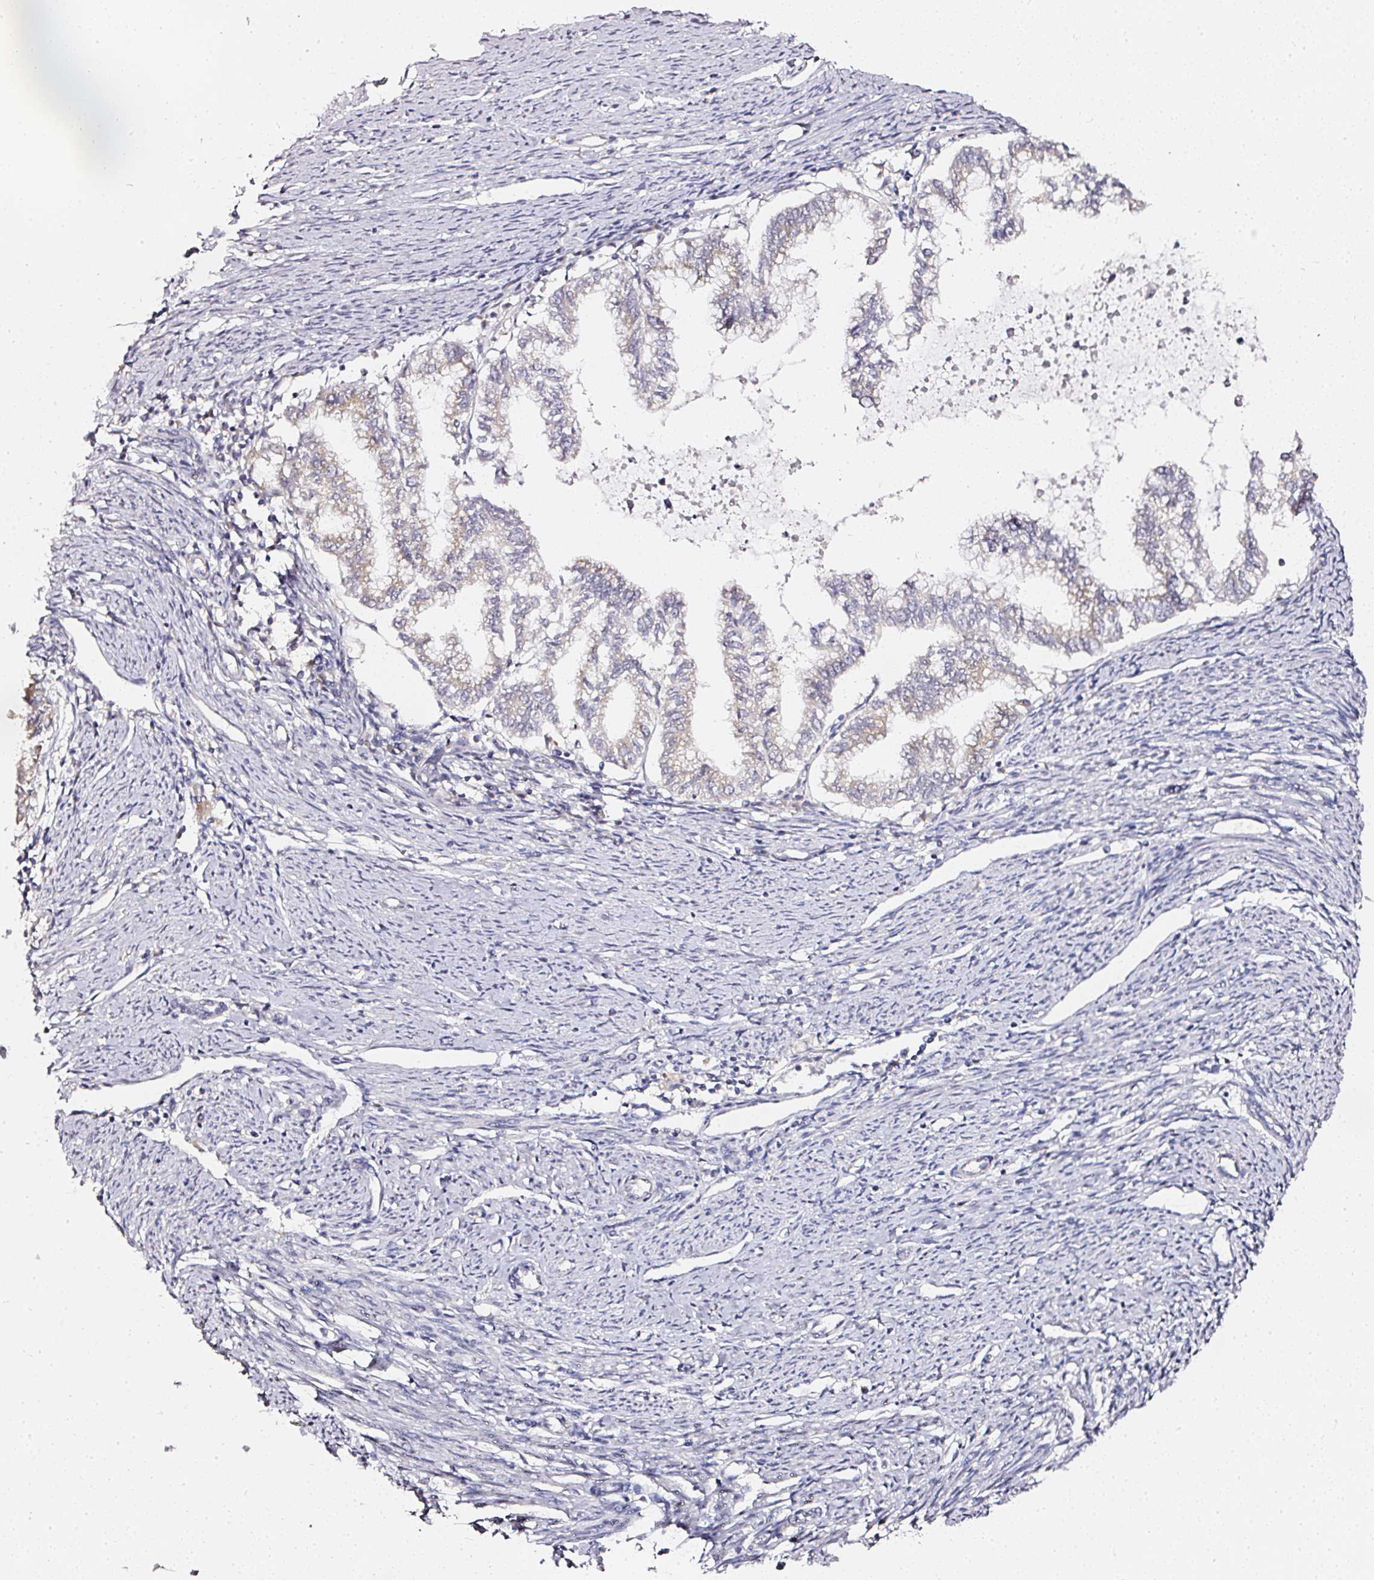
{"staining": {"intensity": "weak", "quantity": "25%-75%", "location": "cytoplasmic/membranous"}, "tissue": "endometrial cancer", "cell_type": "Tumor cells", "image_type": "cancer", "snomed": [{"axis": "morphology", "description": "Adenocarcinoma, NOS"}, {"axis": "topography", "description": "Endometrium"}], "caption": "This is an image of immunohistochemistry staining of endometrial adenocarcinoma, which shows weak expression in the cytoplasmic/membranous of tumor cells.", "gene": "NTRK1", "patient": {"sex": "female", "age": 79}}